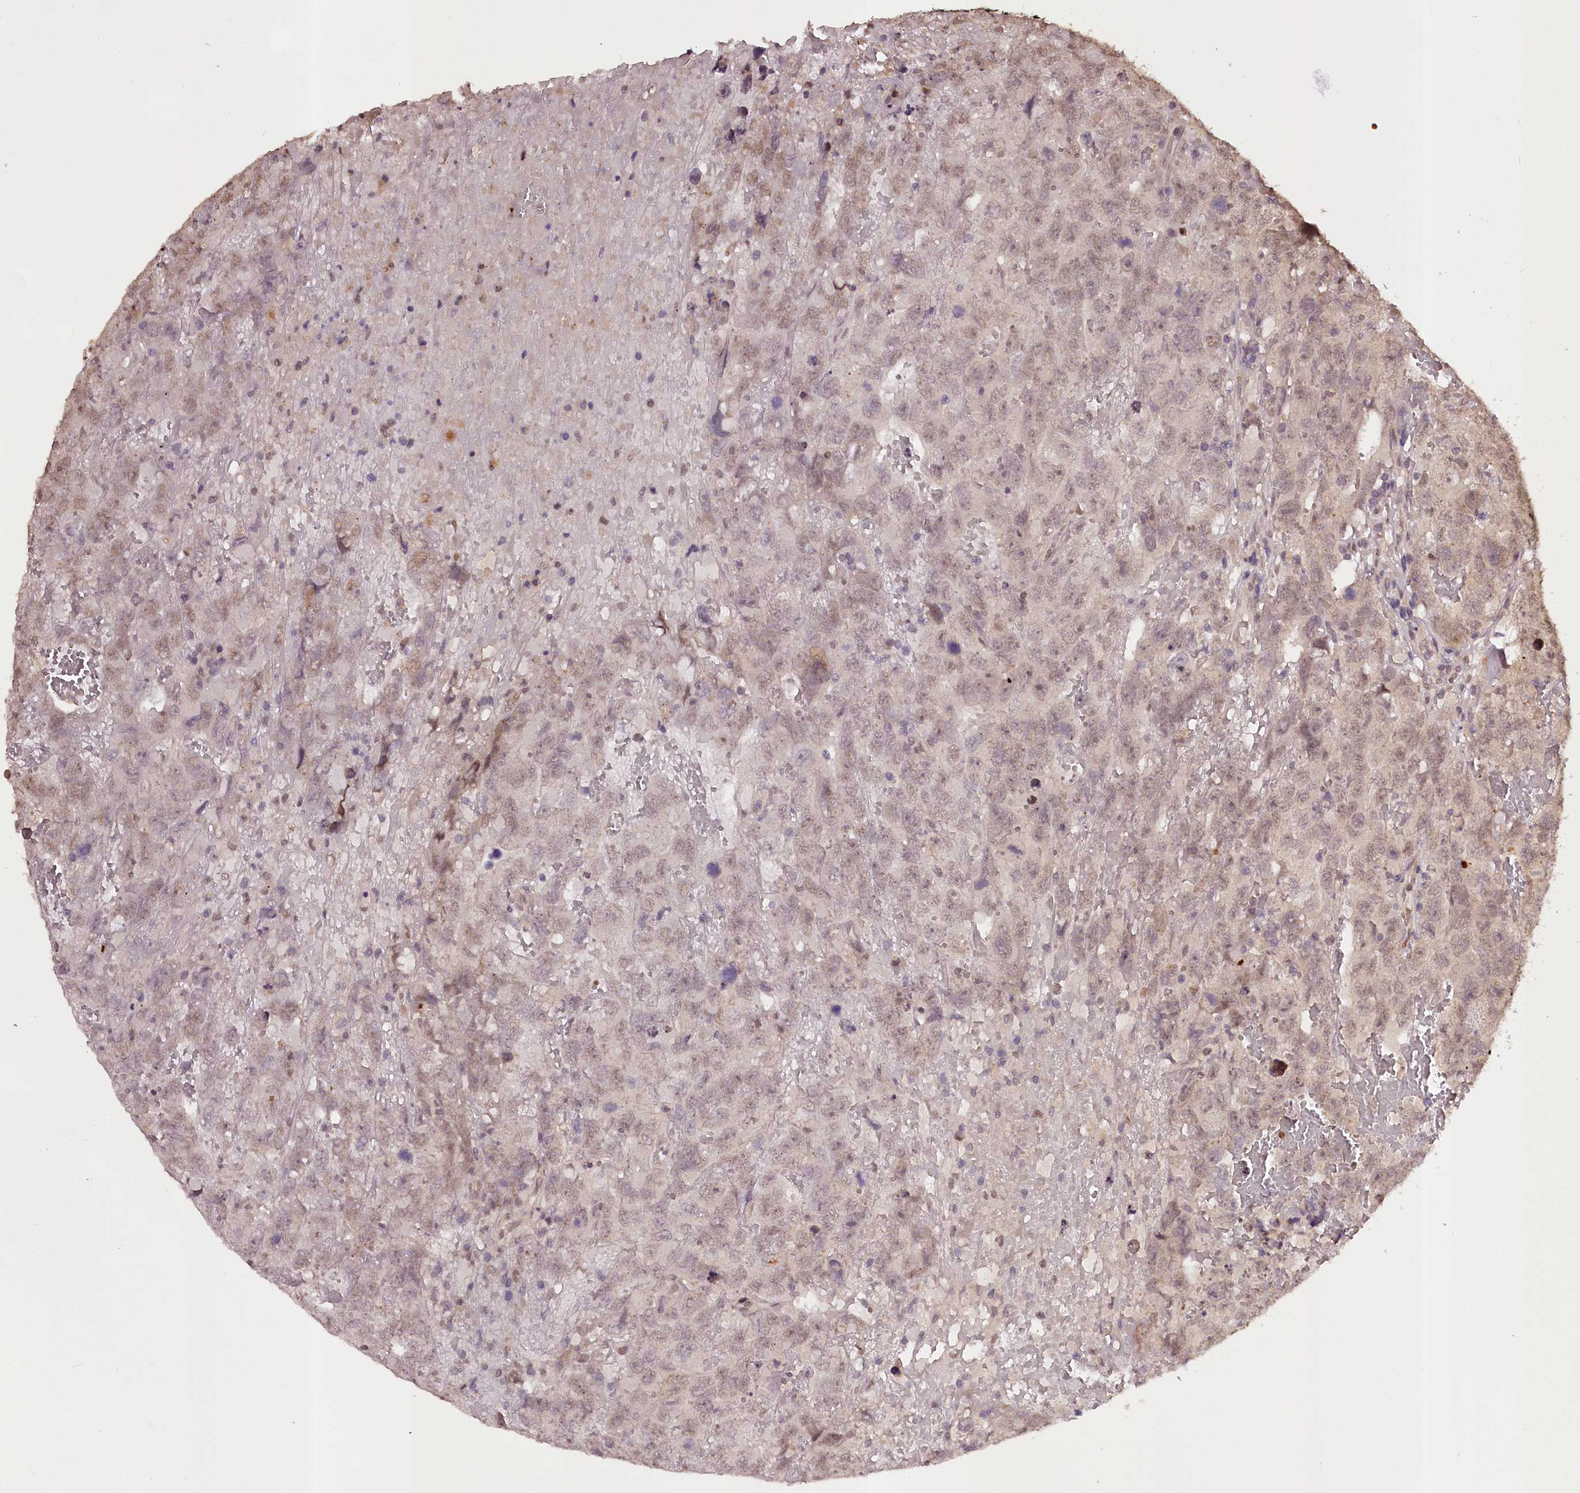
{"staining": {"intensity": "weak", "quantity": "<25%", "location": "nuclear"}, "tissue": "testis cancer", "cell_type": "Tumor cells", "image_type": "cancer", "snomed": [{"axis": "morphology", "description": "Carcinoma, Embryonal, NOS"}, {"axis": "topography", "description": "Testis"}], "caption": "Testis cancer (embryonal carcinoma) stained for a protein using immunohistochemistry shows no positivity tumor cells.", "gene": "MAML3", "patient": {"sex": "male", "age": 45}}